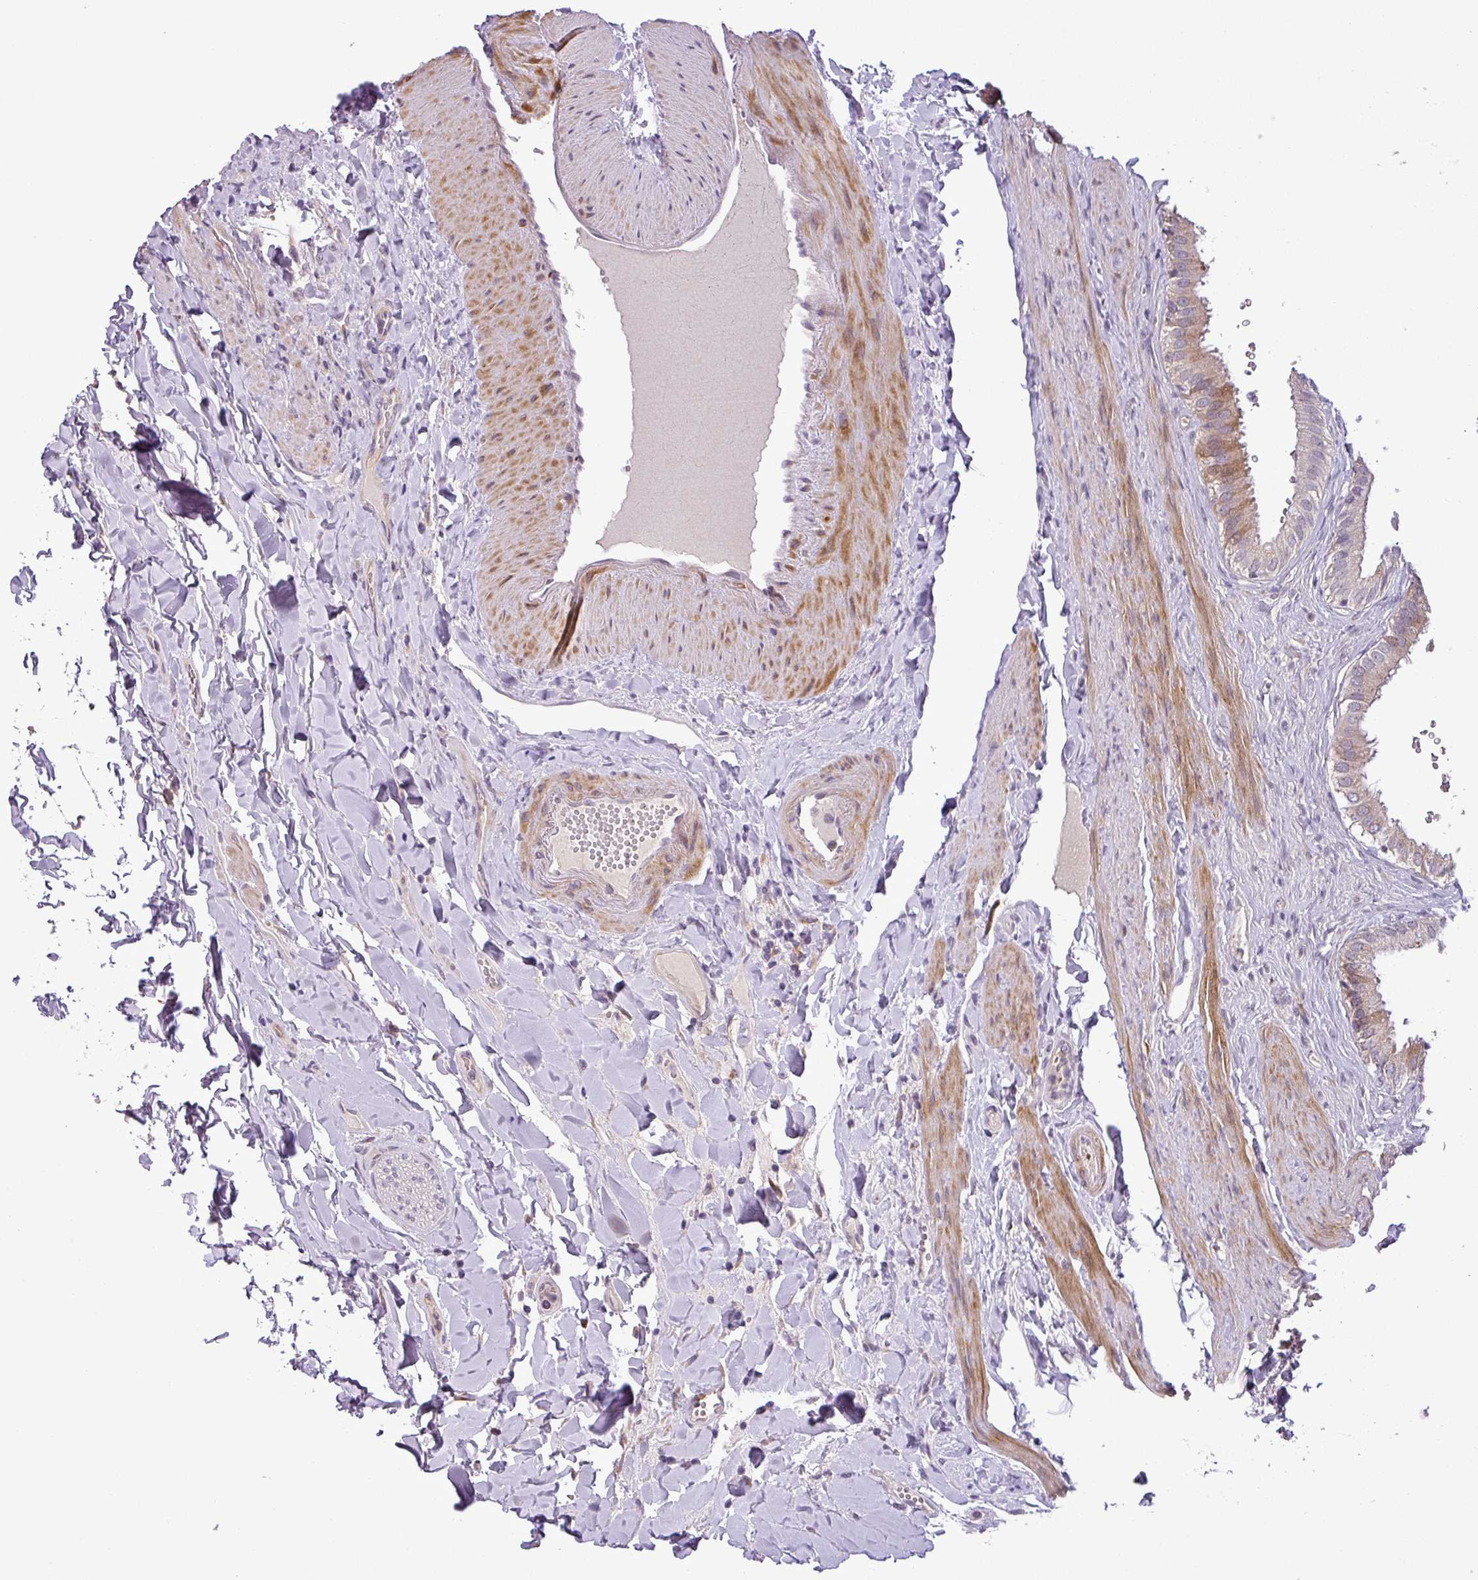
{"staining": {"intensity": "moderate", "quantity": "<25%", "location": "cytoplasmic/membranous"}, "tissue": "gallbladder", "cell_type": "Glandular cells", "image_type": "normal", "snomed": [{"axis": "morphology", "description": "Normal tissue, NOS"}, {"axis": "topography", "description": "Gallbladder"}], "caption": "A high-resolution histopathology image shows immunohistochemistry staining of normal gallbladder, which shows moderate cytoplasmic/membranous expression in about <25% of glandular cells. (IHC, brightfield microscopy, high magnification).", "gene": "MOCS3", "patient": {"sex": "female", "age": 61}}